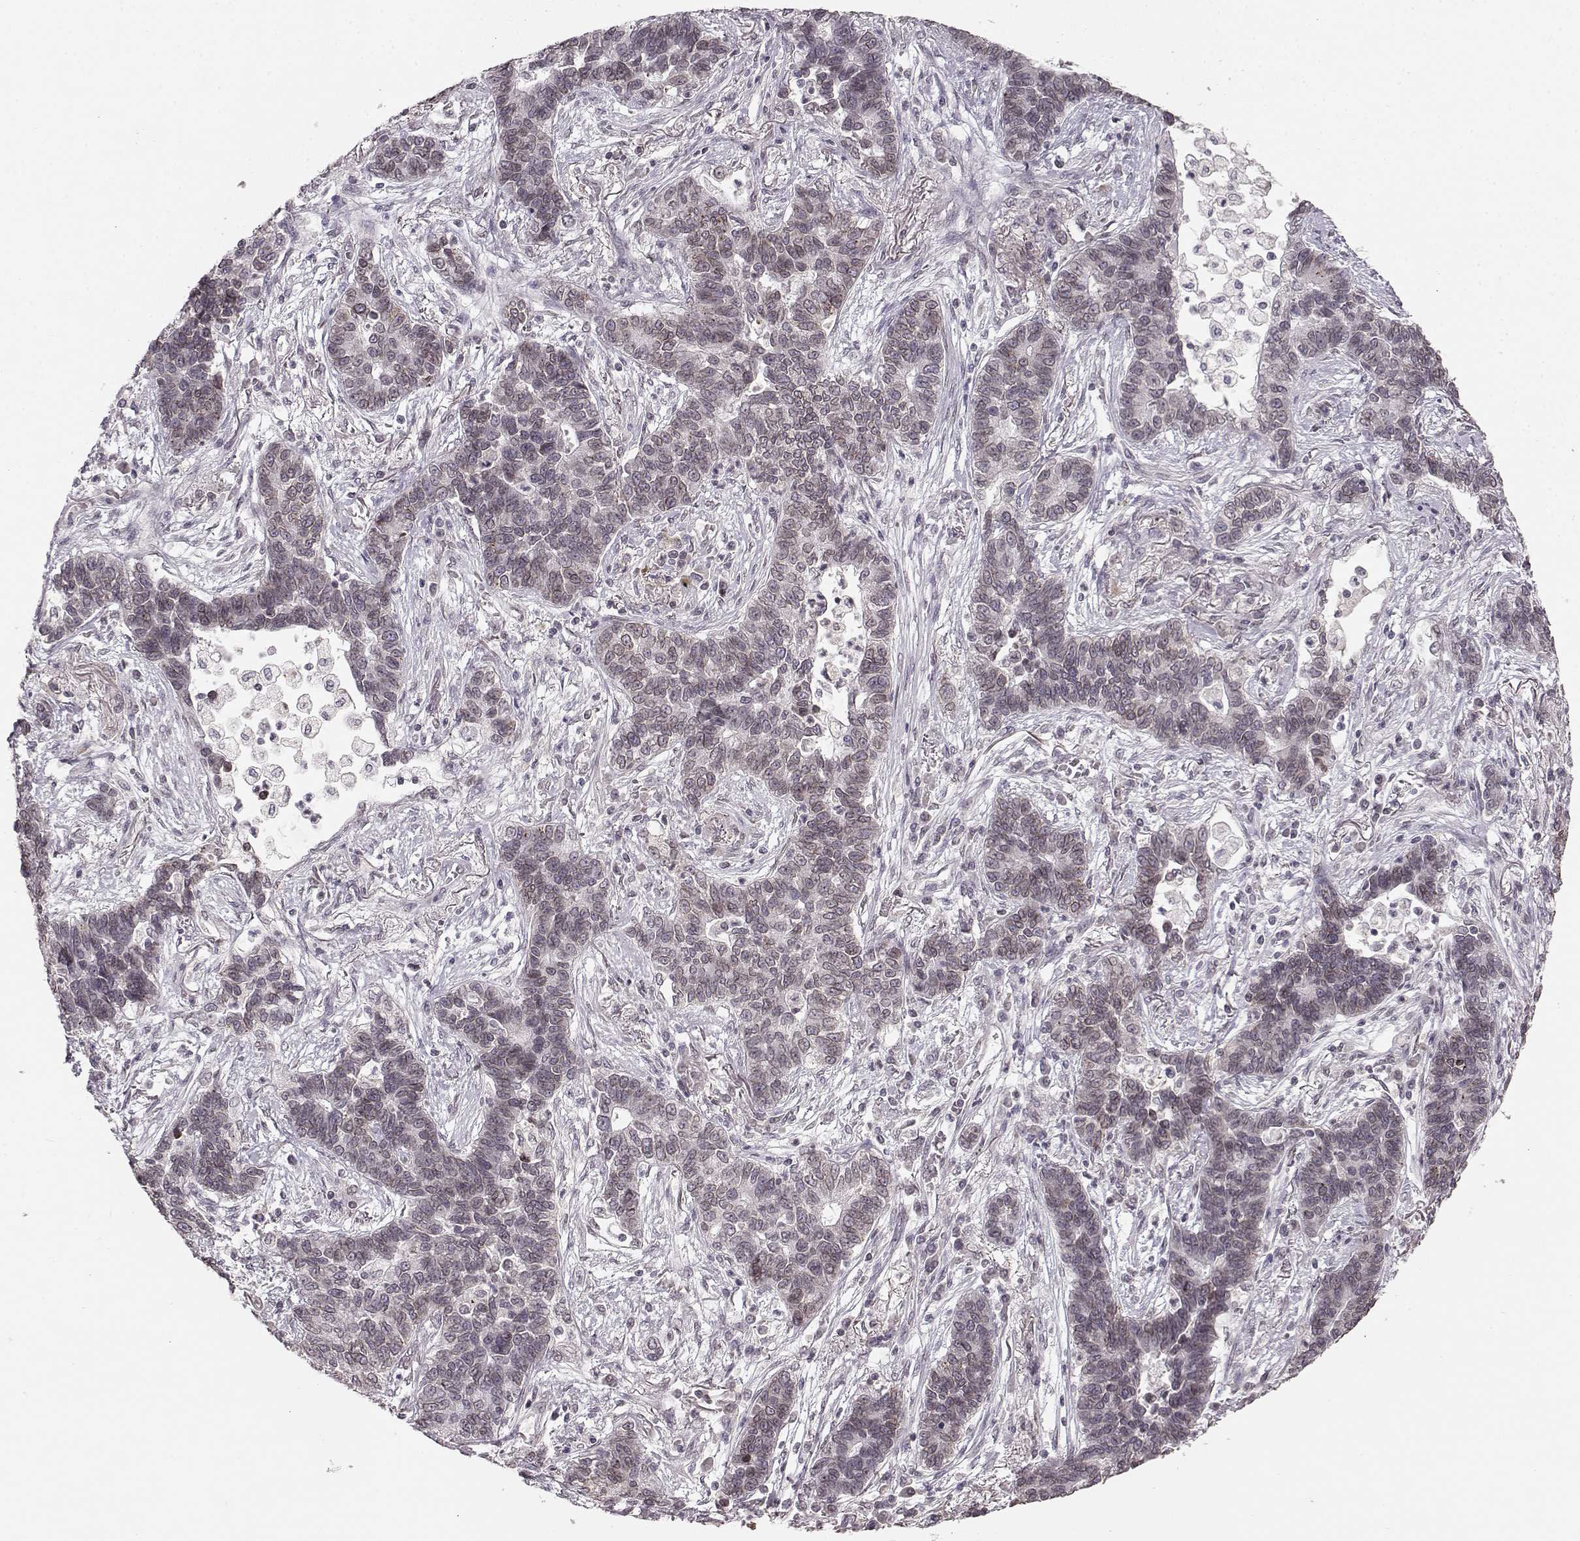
{"staining": {"intensity": "weak", "quantity": "25%-75%", "location": "cytoplasmic/membranous,nuclear"}, "tissue": "lung cancer", "cell_type": "Tumor cells", "image_type": "cancer", "snomed": [{"axis": "morphology", "description": "Adenocarcinoma, NOS"}, {"axis": "topography", "description": "Lung"}], "caption": "Lung adenocarcinoma stained with a protein marker demonstrates weak staining in tumor cells.", "gene": "DCAF12", "patient": {"sex": "female", "age": 57}}